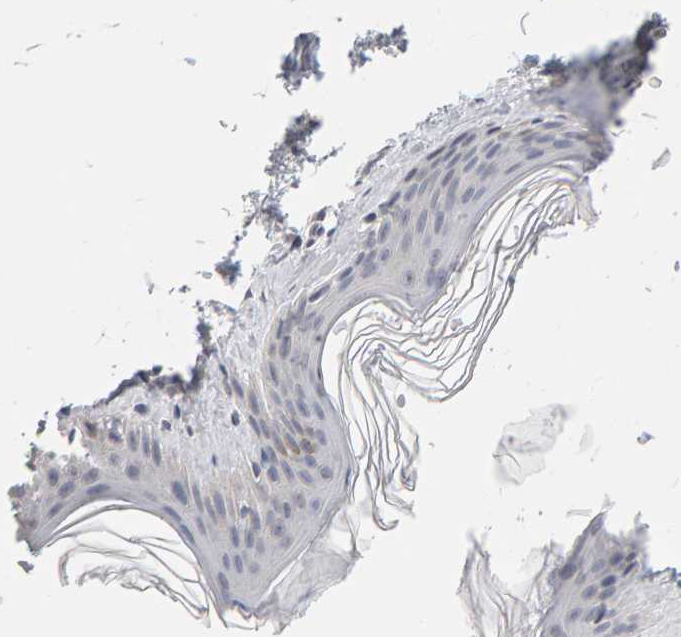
{"staining": {"intensity": "negative", "quantity": "none", "location": "none"}, "tissue": "skin", "cell_type": "Keratinocytes", "image_type": "normal", "snomed": [{"axis": "morphology", "description": "Normal tissue, NOS"}, {"axis": "topography", "description": "Skin"}], "caption": "IHC of normal human skin shows no positivity in keratinocytes.", "gene": "HNF4A", "patient": {"sex": "female", "age": 41}}